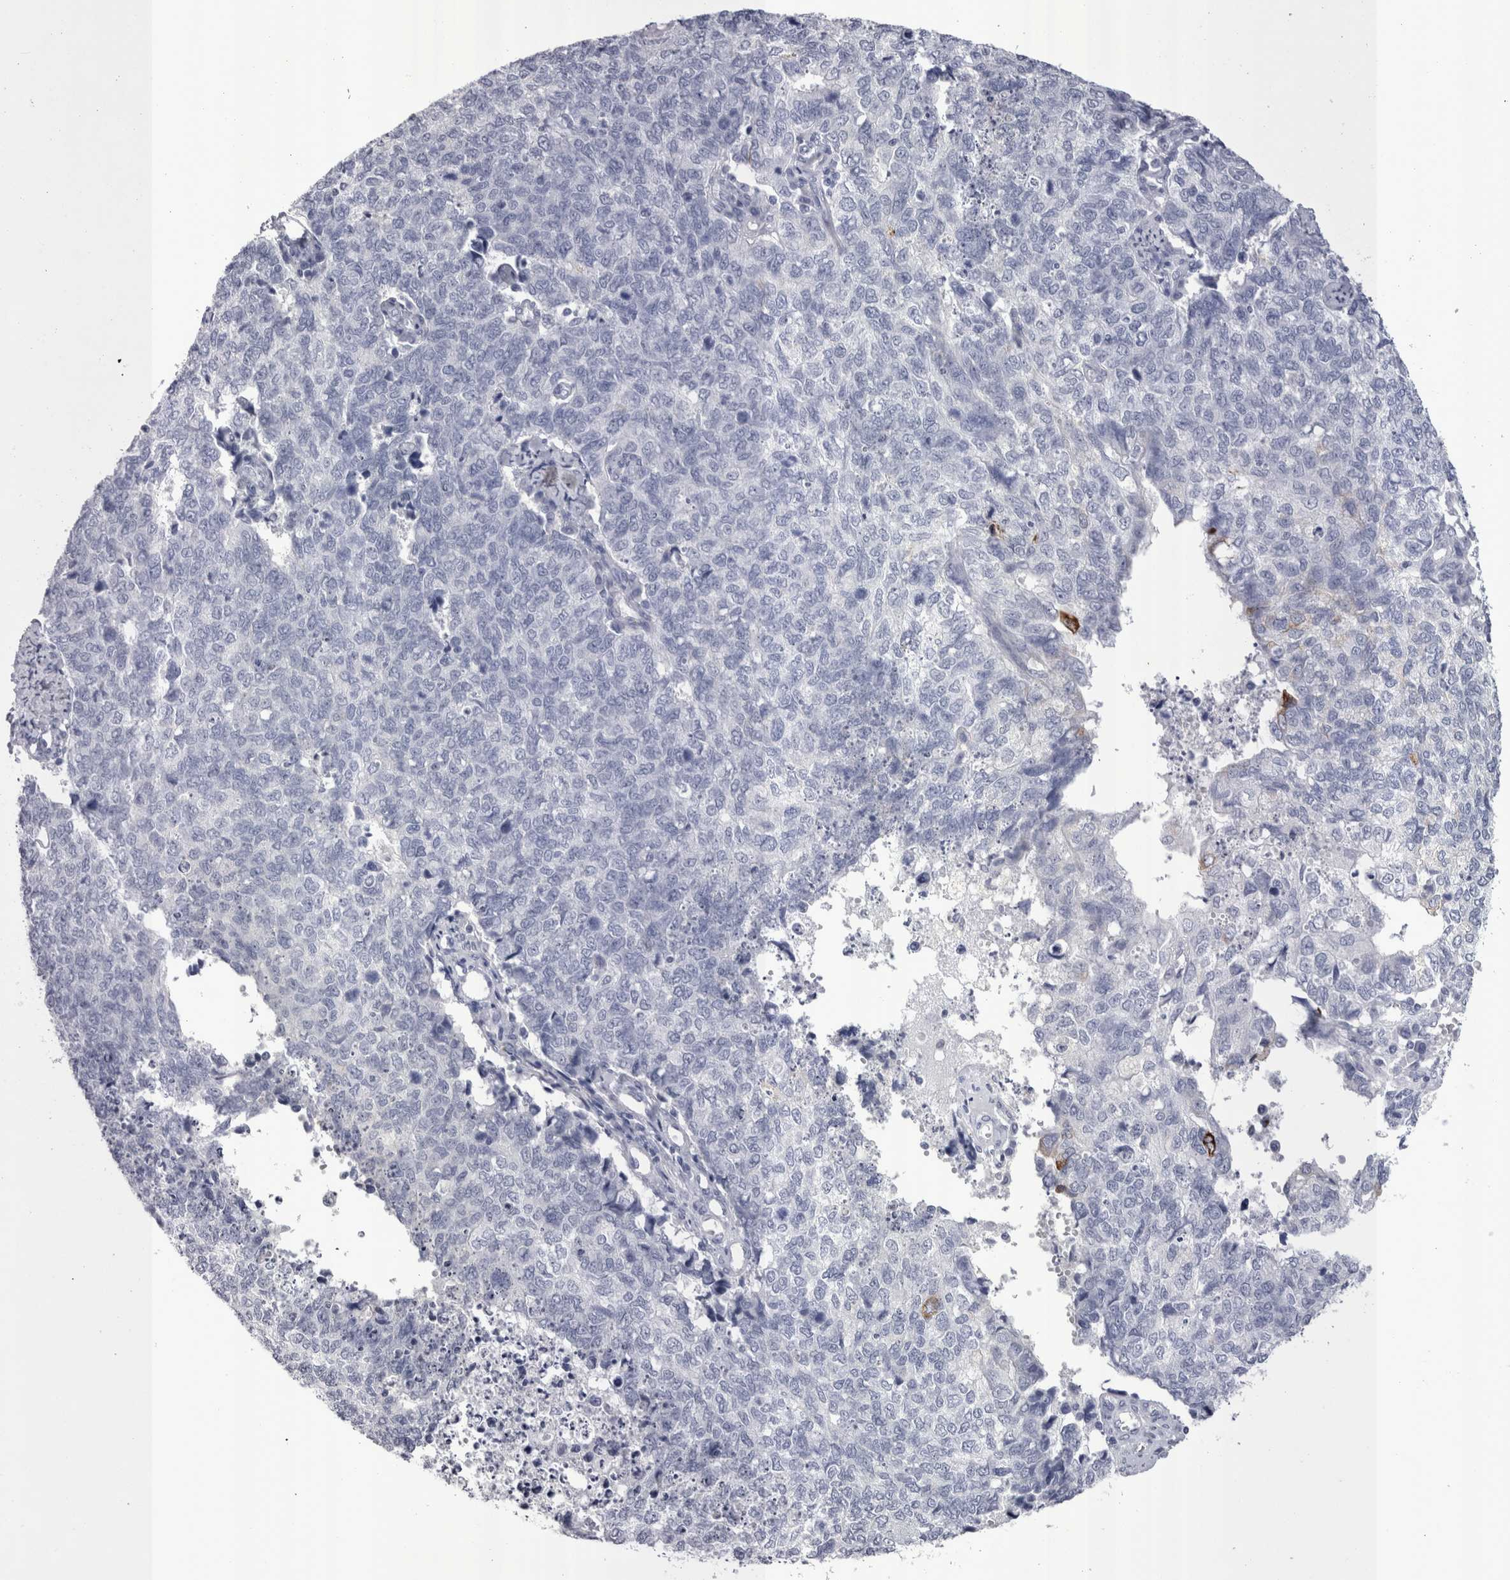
{"staining": {"intensity": "negative", "quantity": "none", "location": "none"}, "tissue": "cervical cancer", "cell_type": "Tumor cells", "image_type": "cancer", "snomed": [{"axis": "morphology", "description": "Squamous cell carcinoma, NOS"}, {"axis": "topography", "description": "Cervix"}], "caption": "This is an IHC histopathology image of human squamous cell carcinoma (cervical). There is no positivity in tumor cells.", "gene": "PWP2", "patient": {"sex": "female", "age": 63}}